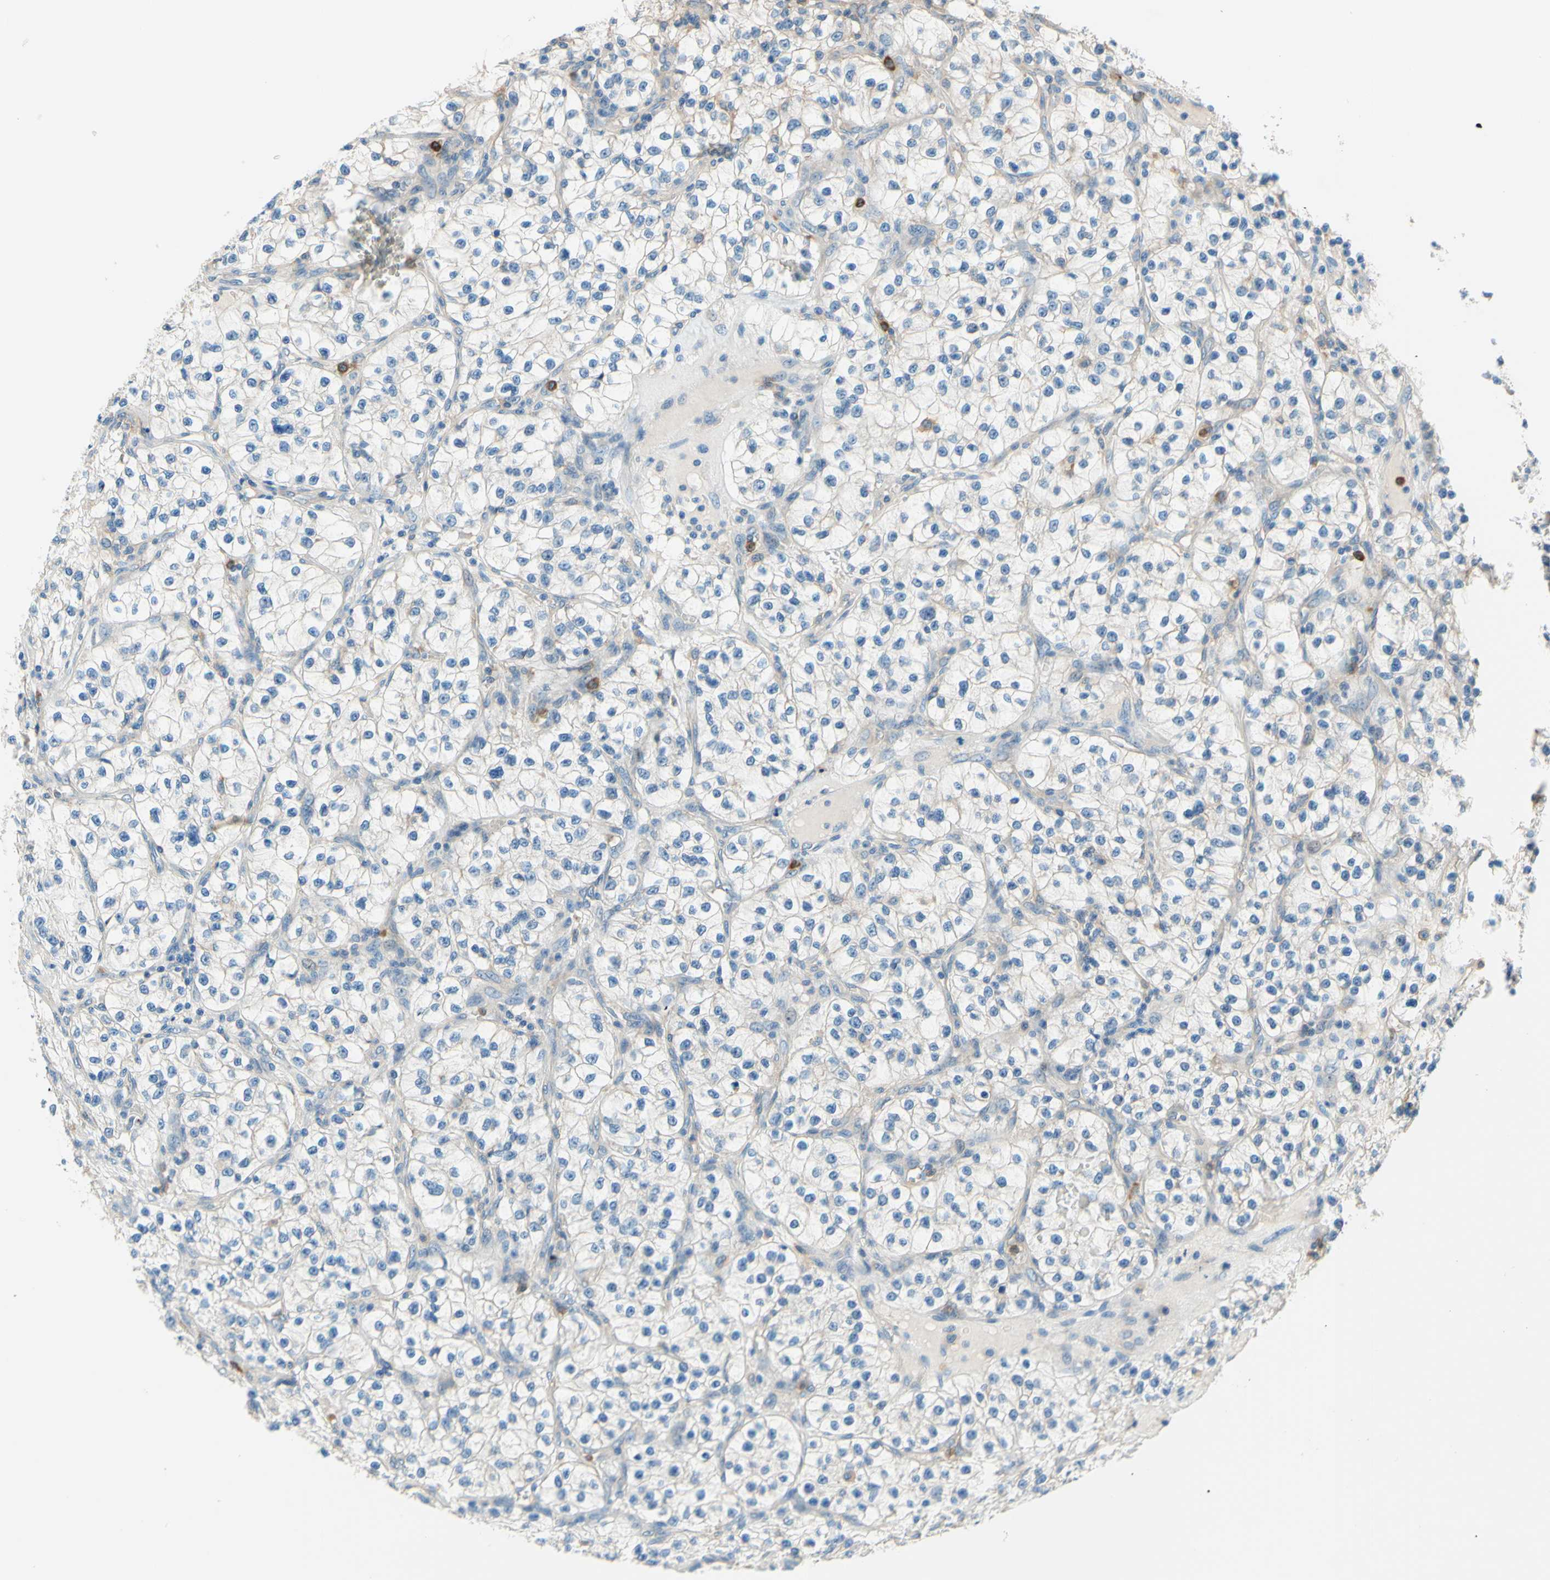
{"staining": {"intensity": "negative", "quantity": "none", "location": "none"}, "tissue": "renal cancer", "cell_type": "Tumor cells", "image_type": "cancer", "snomed": [{"axis": "morphology", "description": "Adenocarcinoma, NOS"}, {"axis": "topography", "description": "Kidney"}], "caption": "IHC image of neoplastic tissue: human renal cancer (adenocarcinoma) stained with DAB displays no significant protein positivity in tumor cells.", "gene": "SIGLEC9", "patient": {"sex": "female", "age": 57}}